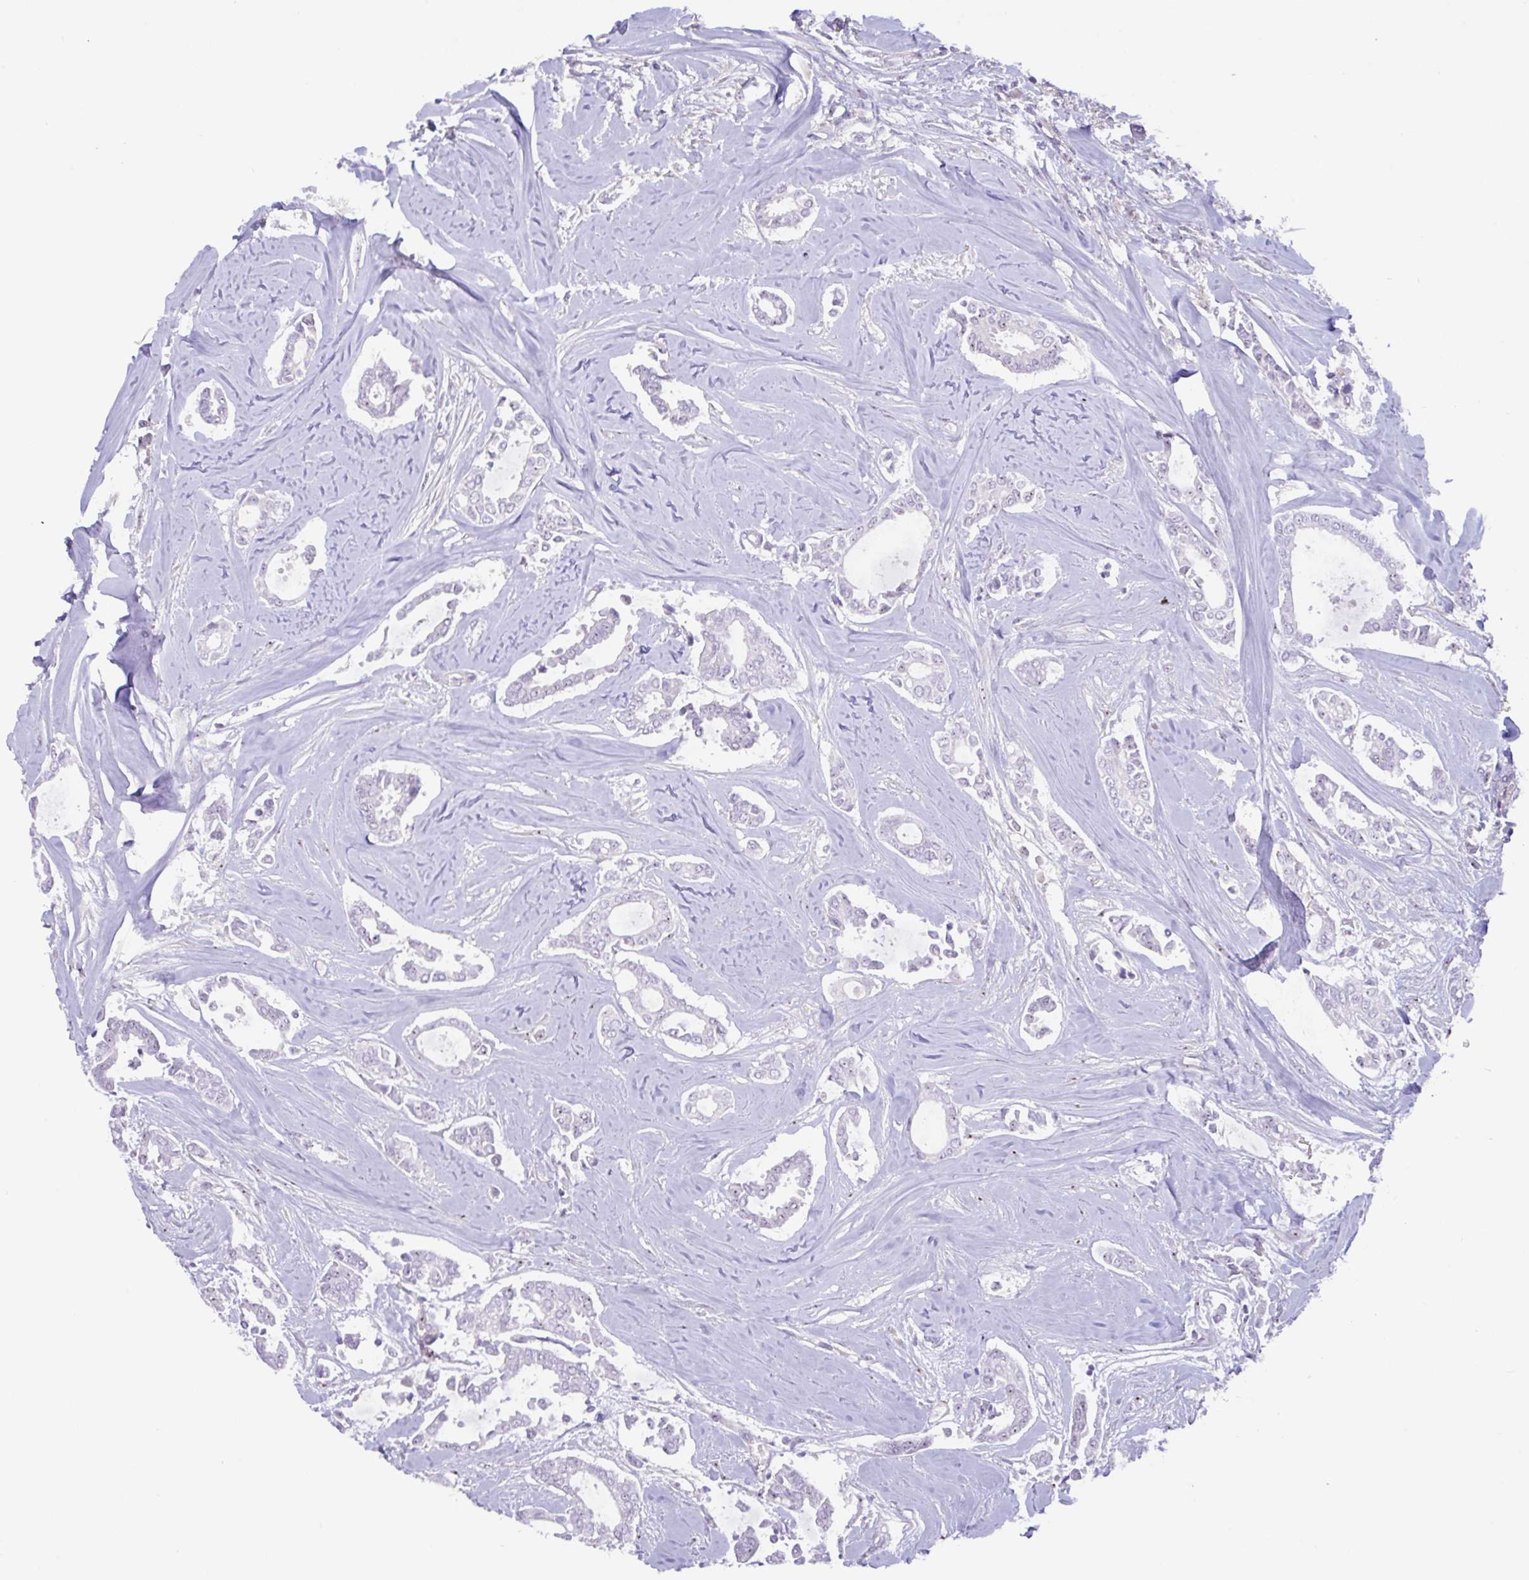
{"staining": {"intensity": "negative", "quantity": "none", "location": "none"}, "tissue": "breast cancer", "cell_type": "Tumor cells", "image_type": "cancer", "snomed": [{"axis": "morphology", "description": "Duct carcinoma"}, {"axis": "topography", "description": "Breast"}], "caption": "High magnification brightfield microscopy of breast cancer (intraductal carcinoma) stained with DAB (brown) and counterstained with hematoxylin (blue): tumor cells show no significant staining.", "gene": "MXRA8", "patient": {"sex": "female", "age": 84}}